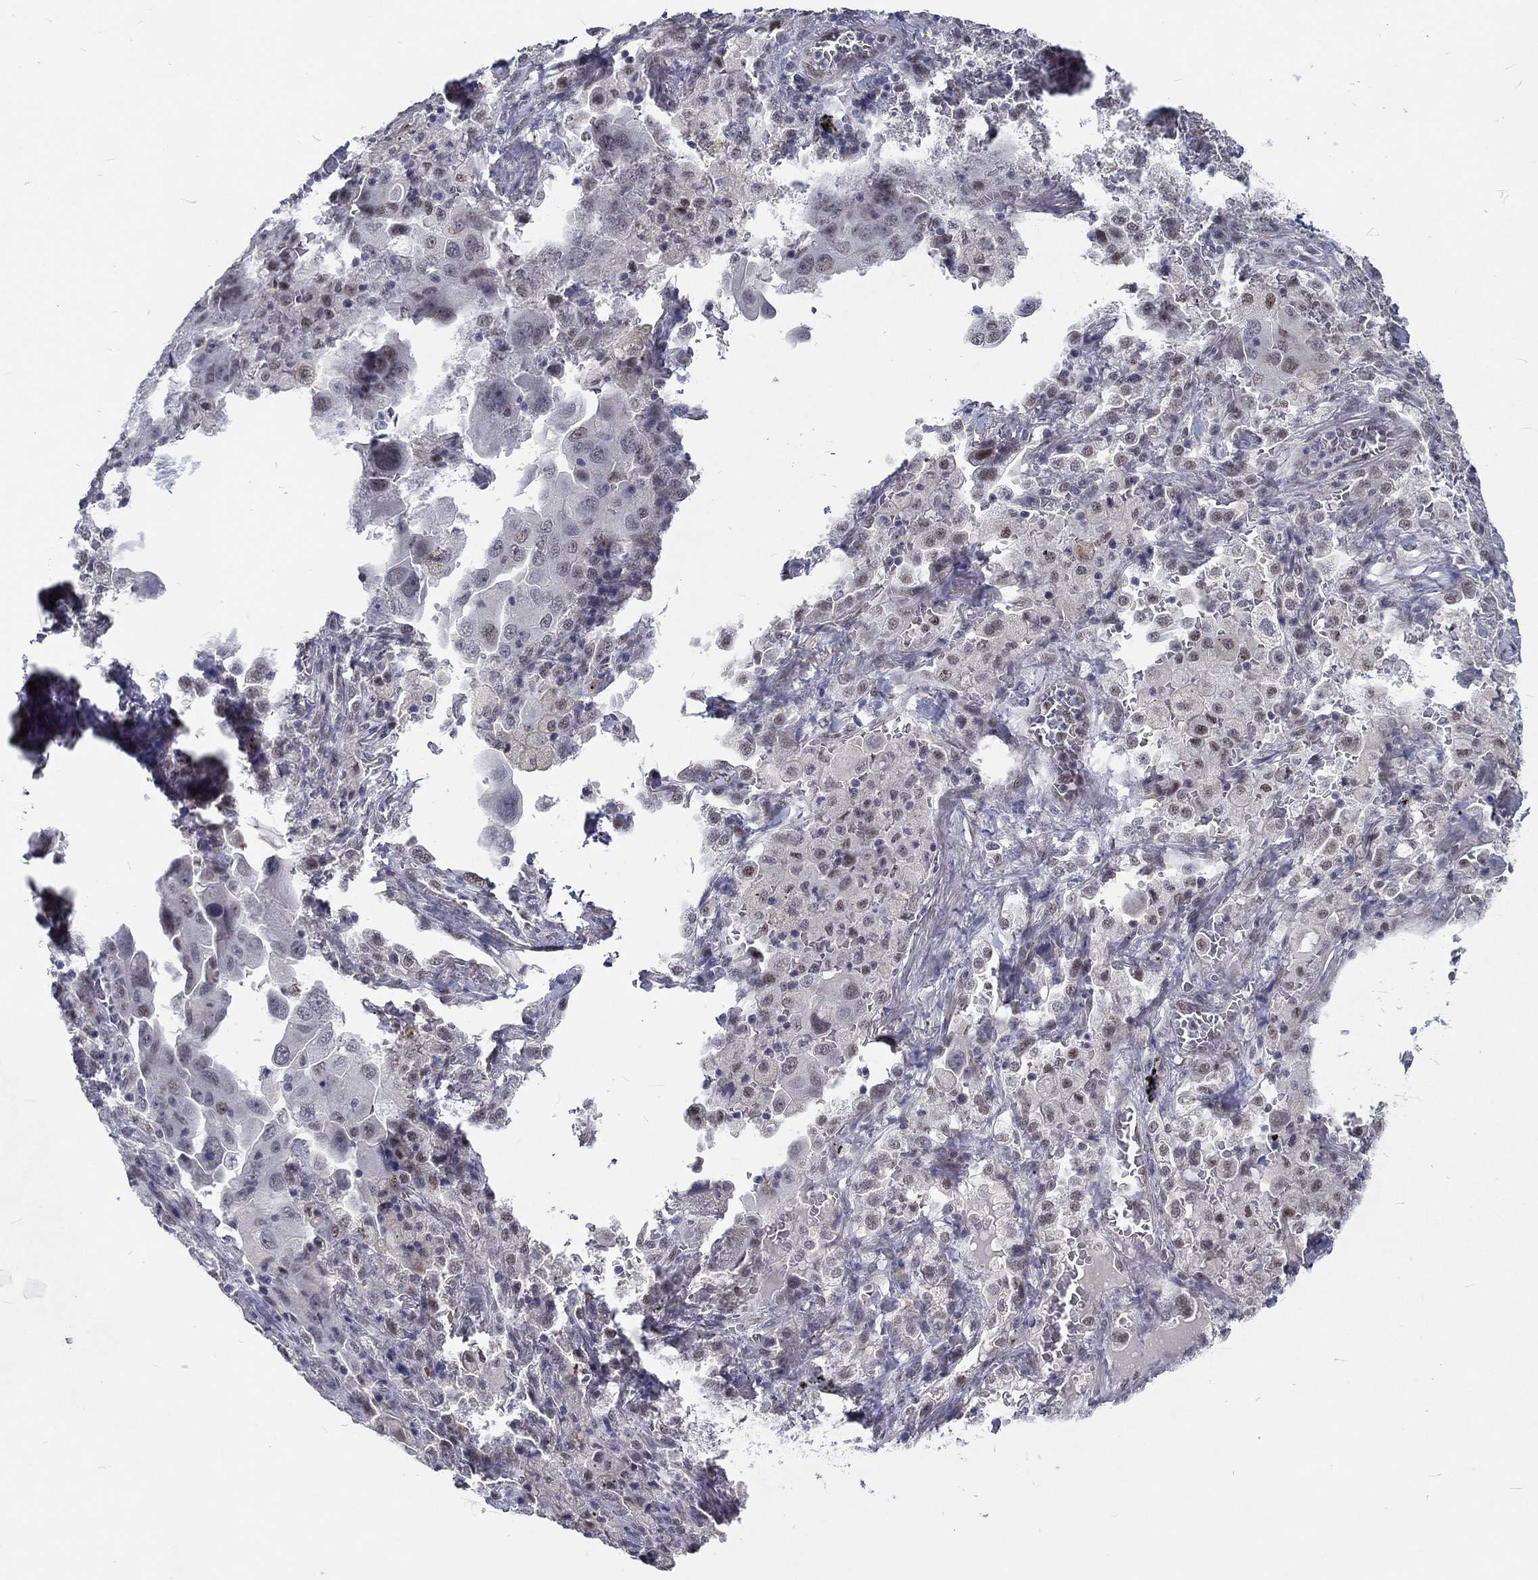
{"staining": {"intensity": "negative", "quantity": "none", "location": "none"}, "tissue": "lung cancer", "cell_type": "Tumor cells", "image_type": "cancer", "snomed": [{"axis": "morphology", "description": "Adenocarcinoma, NOS"}, {"axis": "topography", "description": "Lung"}], "caption": "High power microscopy photomicrograph of an immunohistochemistry (IHC) photomicrograph of lung cancer, revealing no significant positivity in tumor cells.", "gene": "ZBED1", "patient": {"sex": "female", "age": 61}}